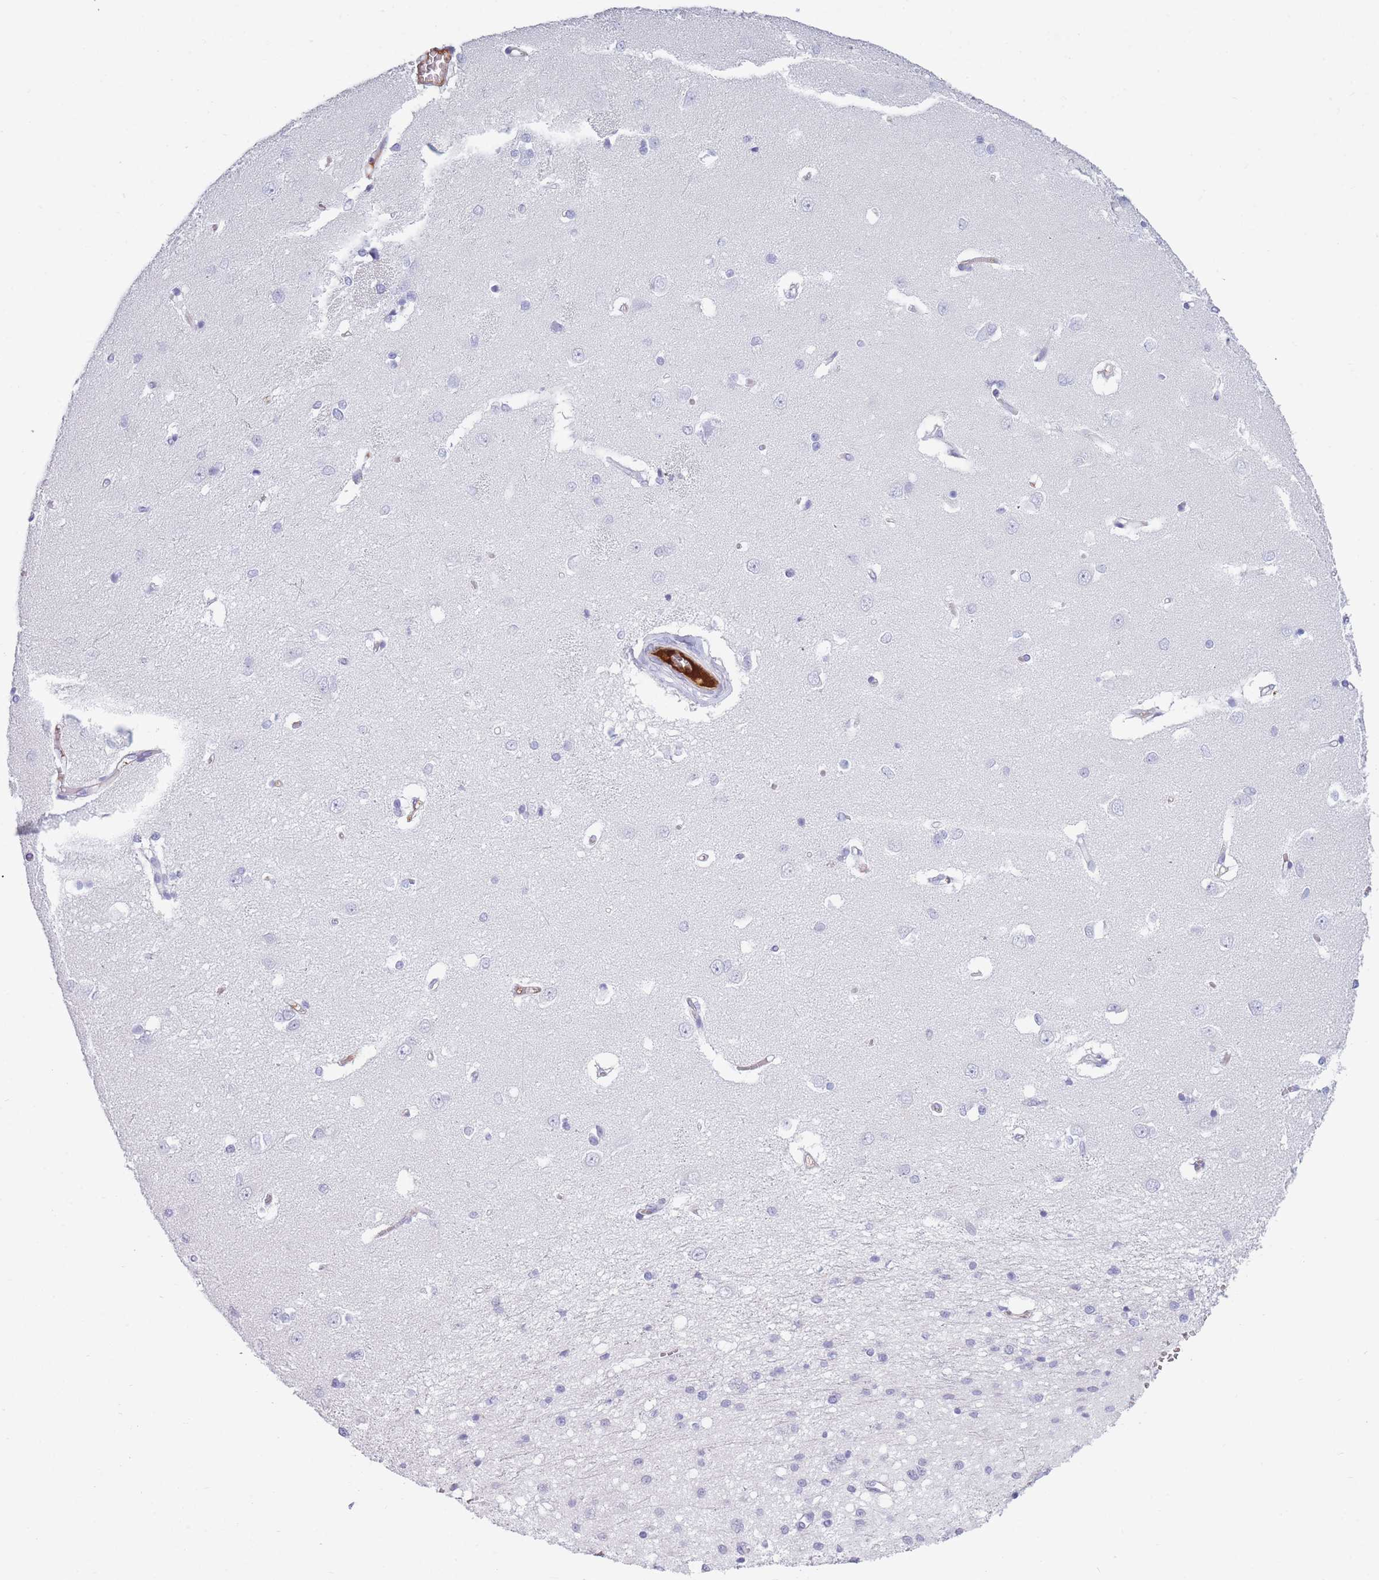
{"staining": {"intensity": "negative", "quantity": "none", "location": "none"}, "tissue": "caudate", "cell_type": "Glial cells", "image_type": "normal", "snomed": [{"axis": "morphology", "description": "Normal tissue, NOS"}, {"axis": "topography", "description": "Lateral ventricle wall"}], "caption": "A high-resolution photomicrograph shows immunohistochemistry staining of unremarkable caudate, which reveals no significant staining in glial cells.", "gene": "TNFSF11", "patient": {"sex": "male", "age": 37}}